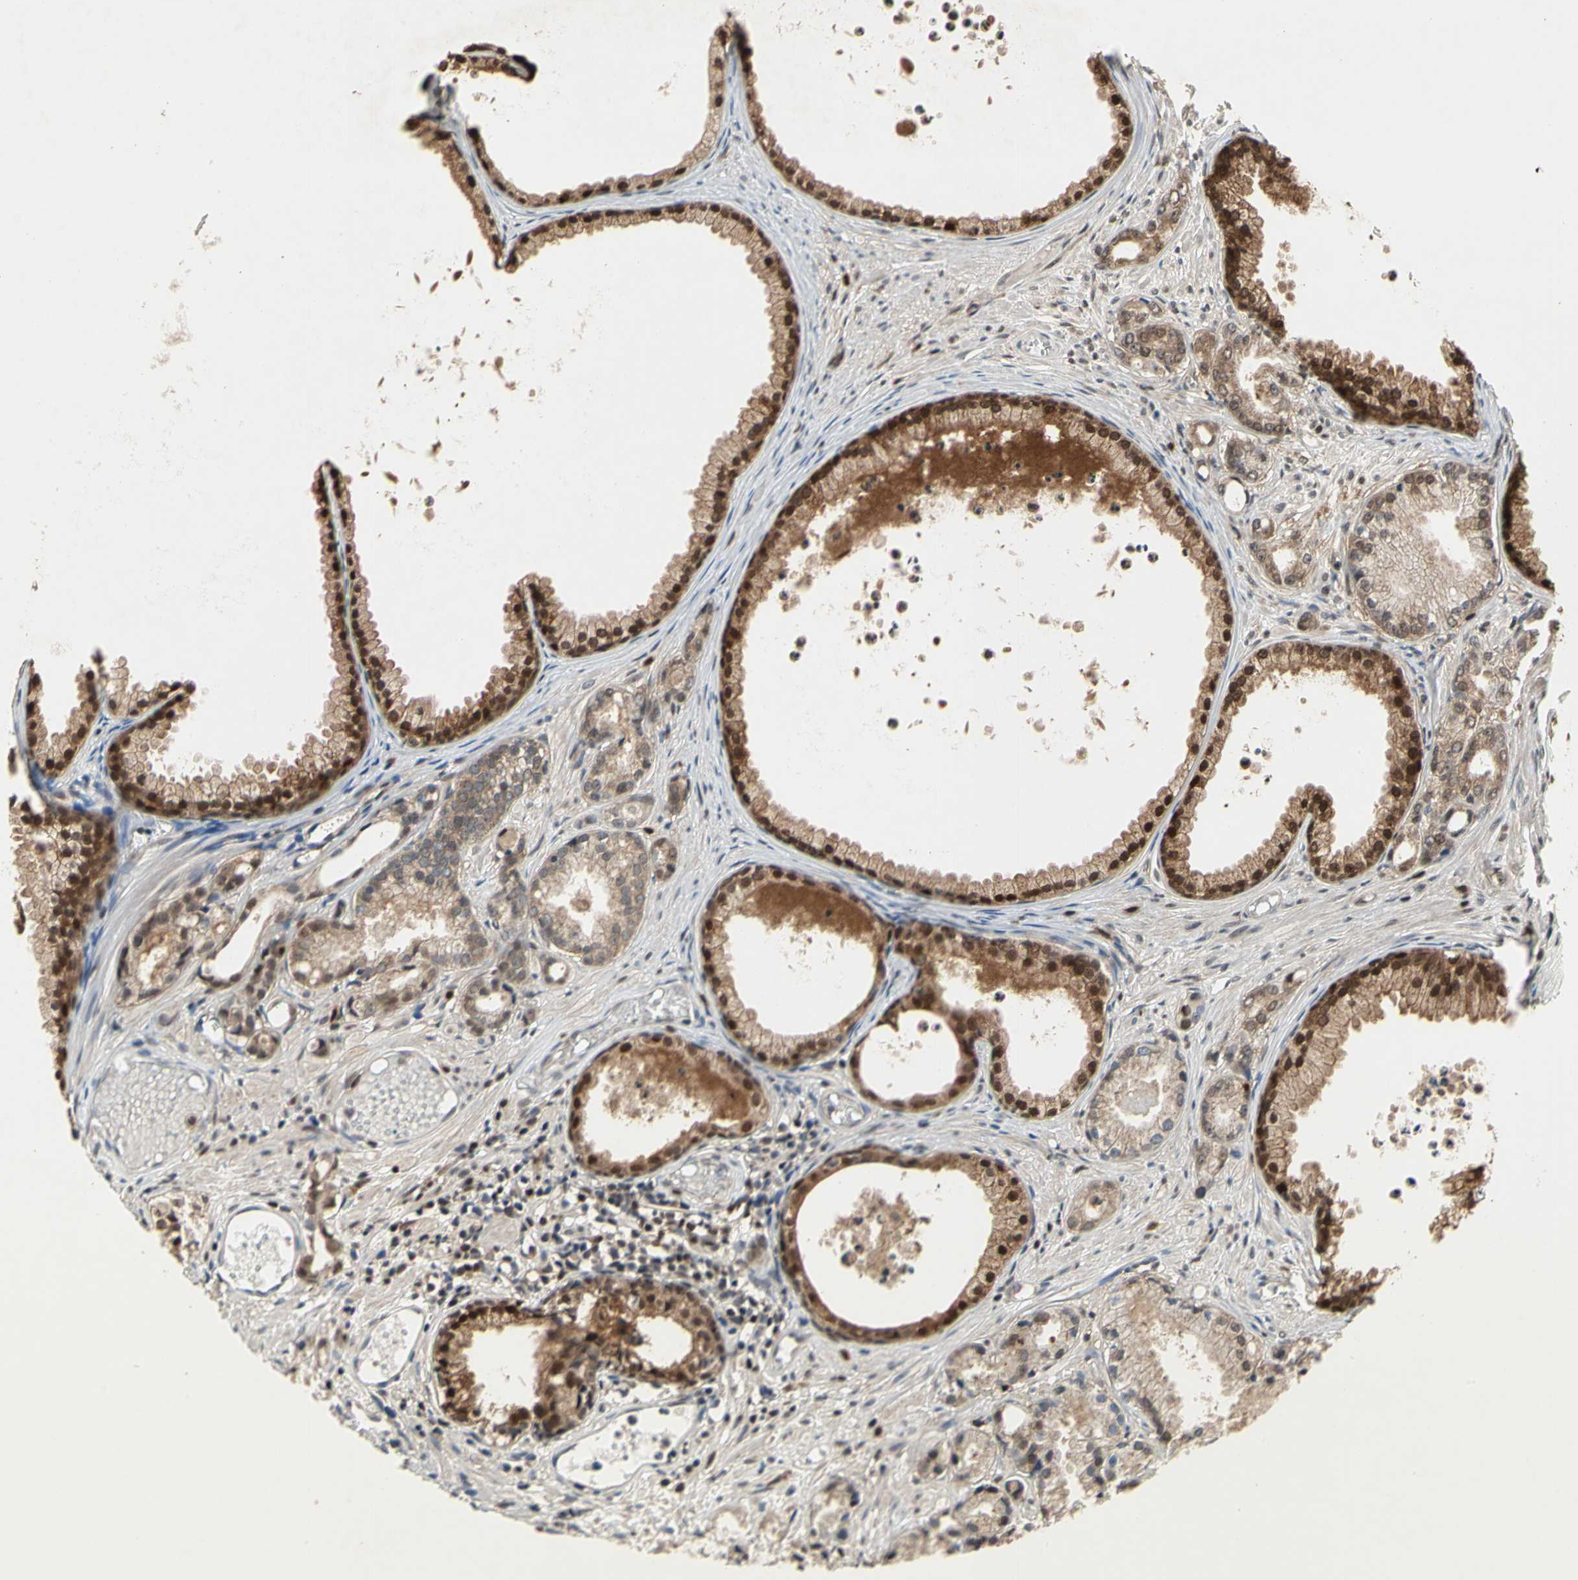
{"staining": {"intensity": "weak", "quantity": ">75%", "location": "cytoplasmic/membranous,nuclear"}, "tissue": "prostate cancer", "cell_type": "Tumor cells", "image_type": "cancer", "snomed": [{"axis": "morphology", "description": "Adenocarcinoma, Low grade"}, {"axis": "topography", "description": "Prostate"}], "caption": "Prostate cancer was stained to show a protein in brown. There is low levels of weak cytoplasmic/membranous and nuclear positivity in approximately >75% of tumor cells.", "gene": "GSR", "patient": {"sex": "male", "age": 72}}